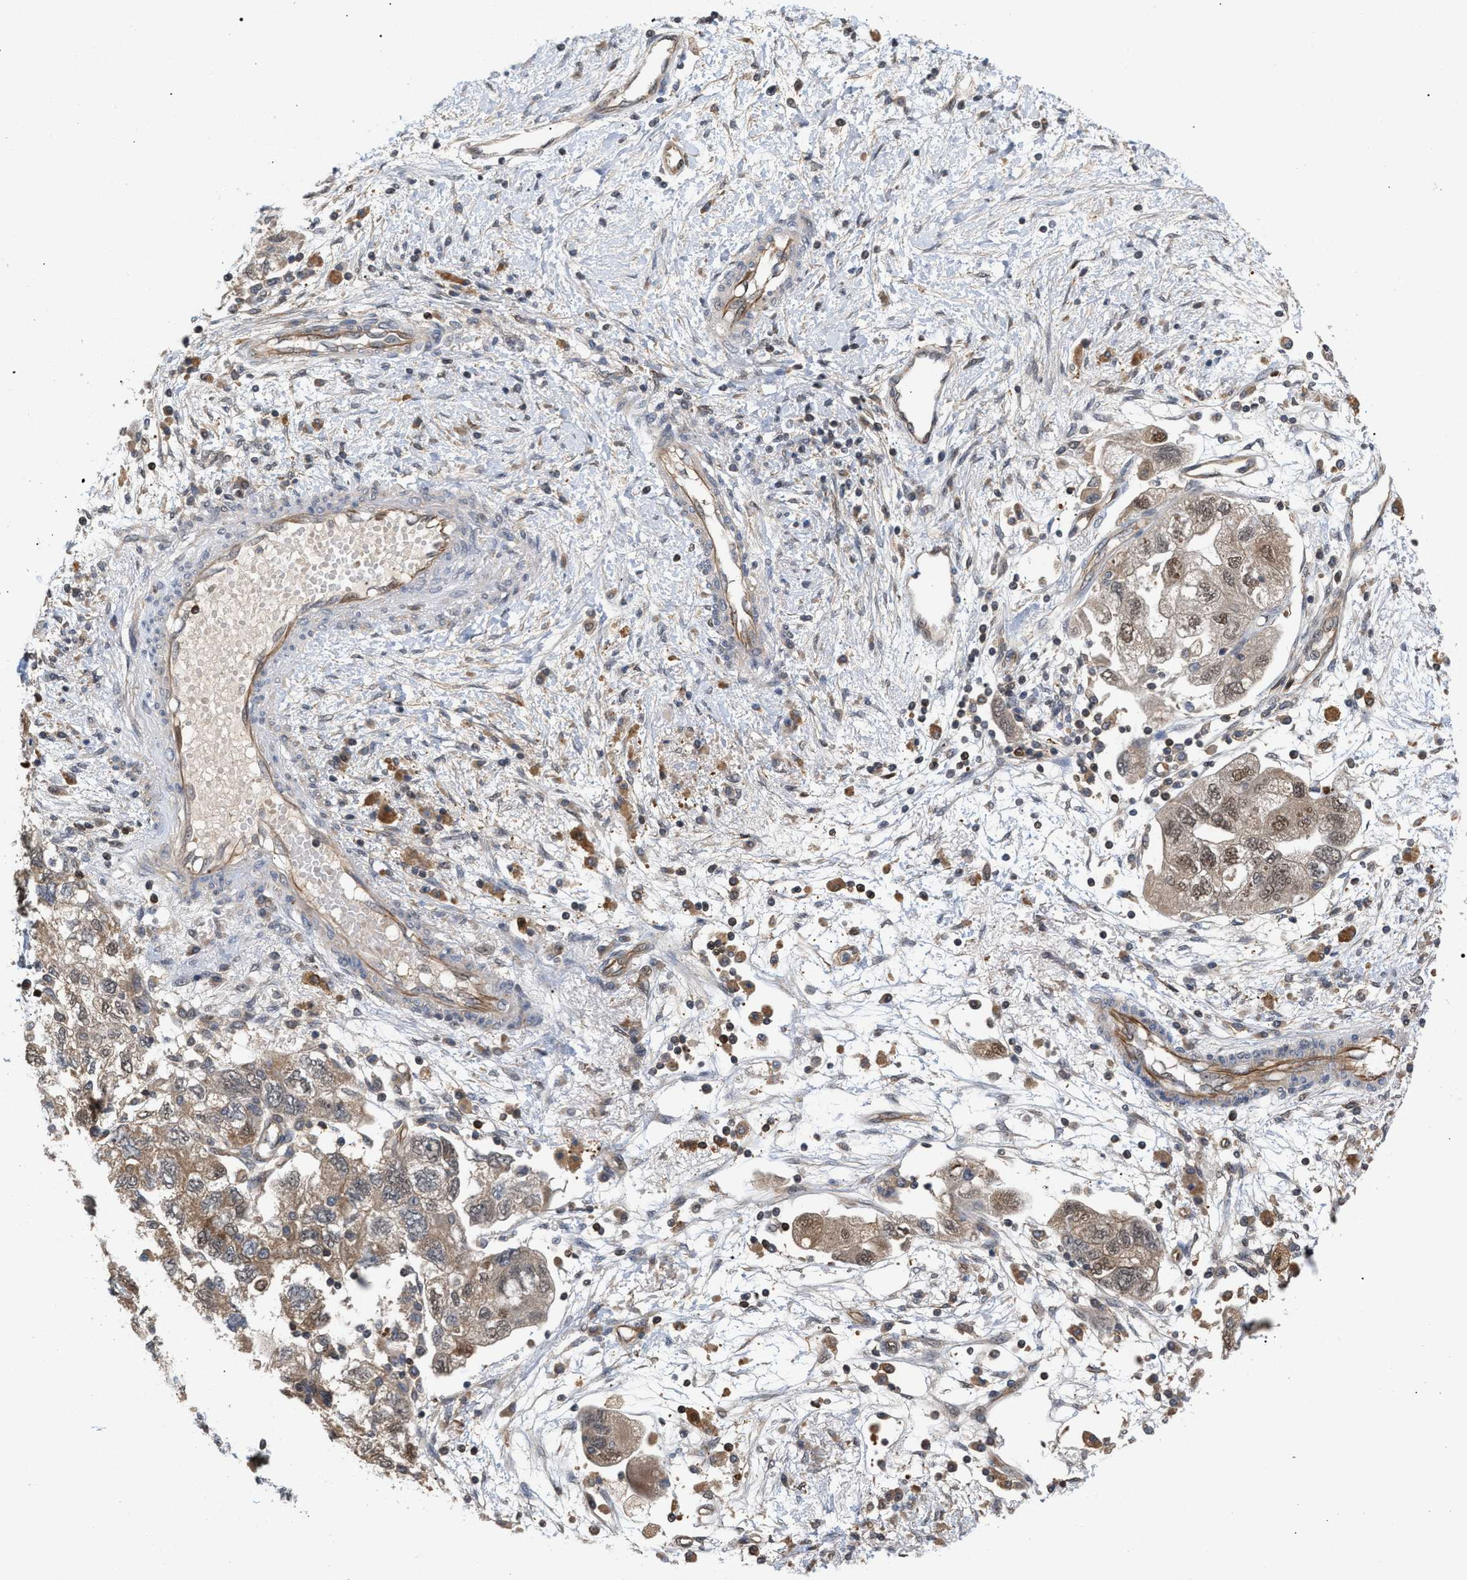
{"staining": {"intensity": "strong", "quantity": ">75%", "location": "cytoplasmic/membranous,nuclear"}, "tissue": "ovarian cancer", "cell_type": "Tumor cells", "image_type": "cancer", "snomed": [{"axis": "morphology", "description": "Carcinoma, NOS"}, {"axis": "morphology", "description": "Cystadenocarcinoma, serous, NOS"}, {"axis": "topography", "description": "Ovary"}], "caption": "Brown immunohistochemical staining in human ovarian cancer exhibits strong cytoplasmic/membranous and nuclear staining in approximately >75% of tumor cells.", "gene": "GLOD4", "patient": {"sex": "female", "age": 69}}